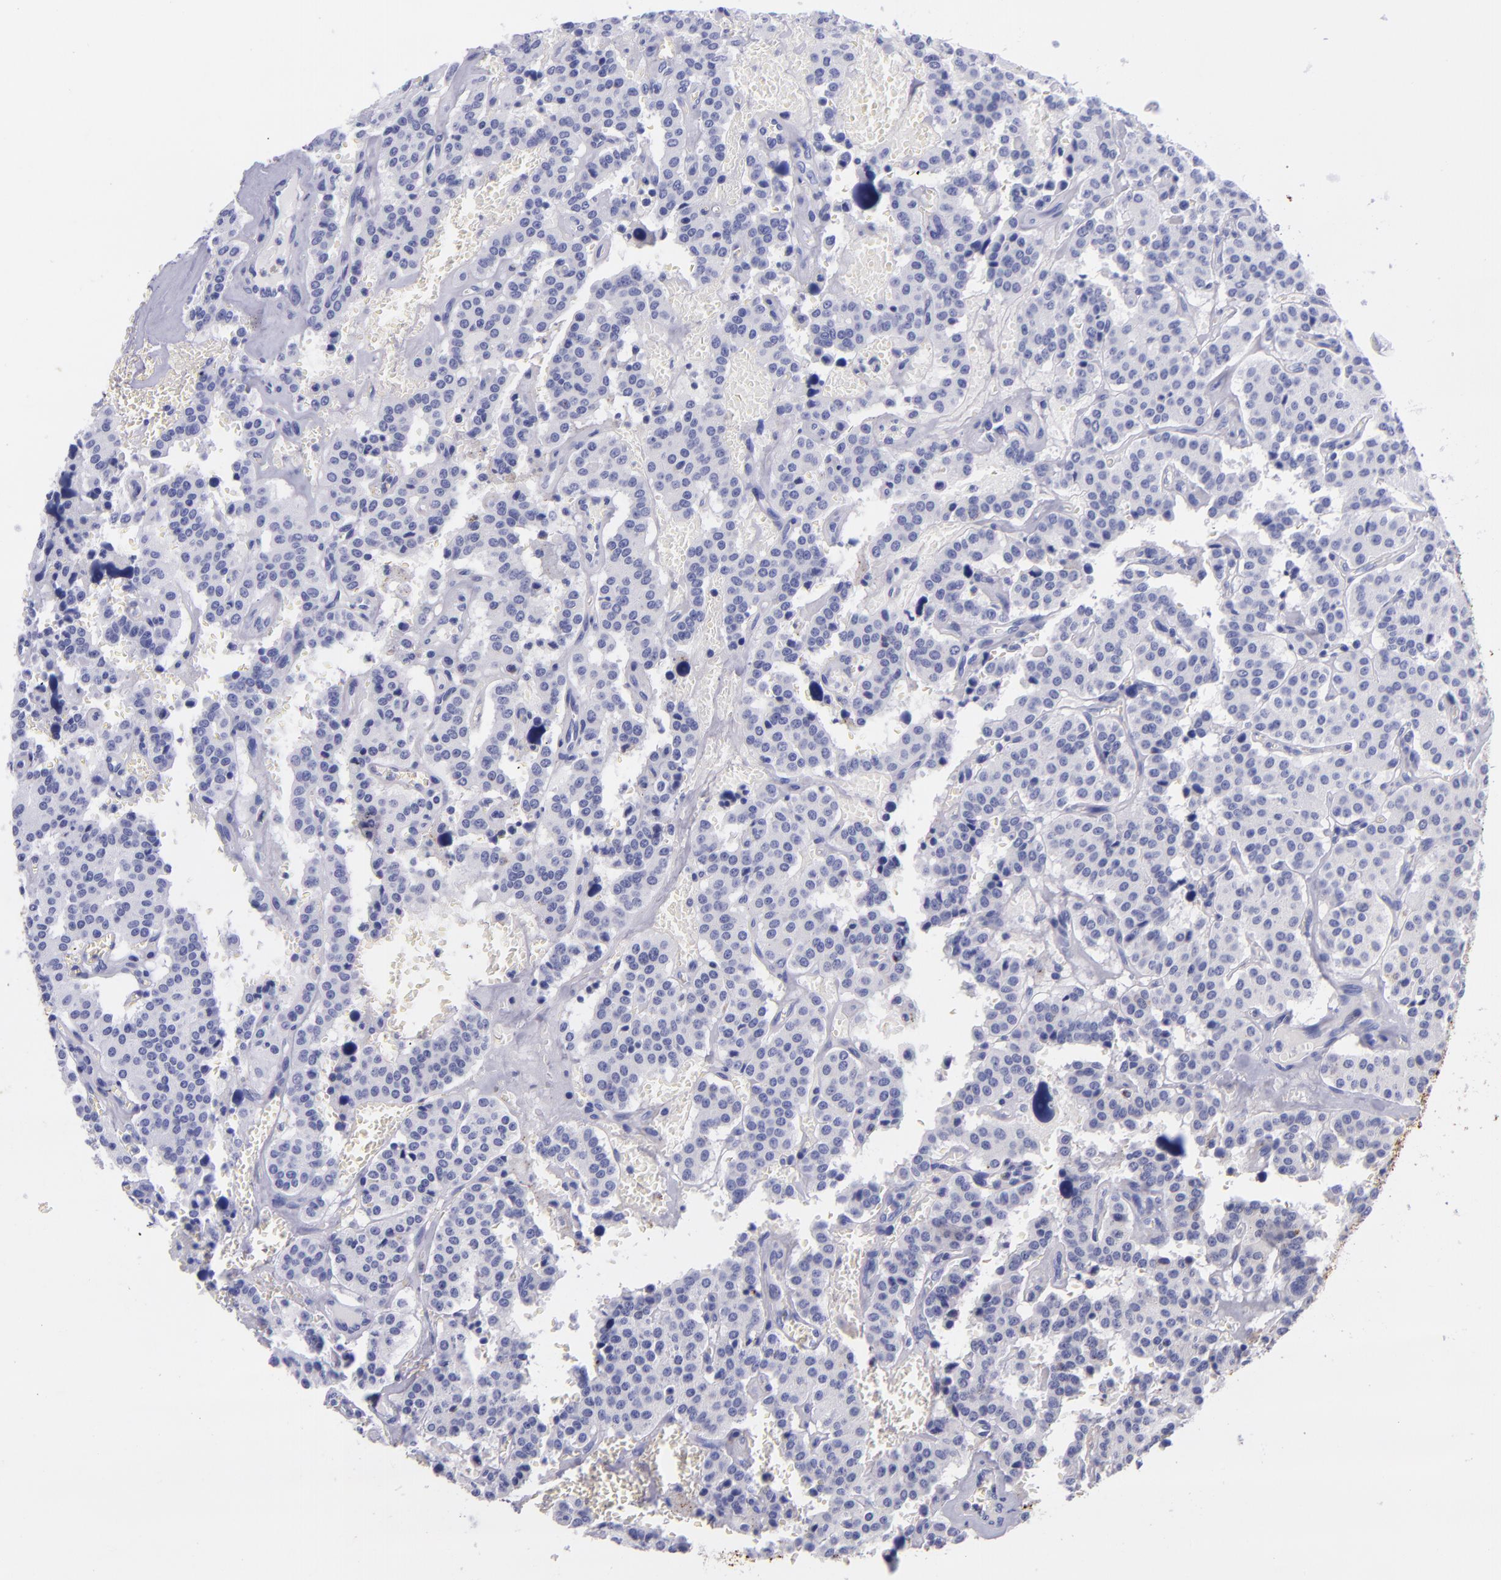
{"staining": {"intensity": "negative", "quantity": "none", "location": "none"}, "tissue": "carcinoid", "cell_type": "Tumor cells", "image_type": "cancer", "snomed": [{"axis": "morphology", "description": "Carcinoid, malignant, NOS"}, {"axis": "topography", "description": "Bronchus"}], "caption": "High magnification brightfield microscopy of carcinoid stained with DAB (3,3'-diaminobenzidine) (brown) and counterstained with hematoxylin (blue): tumor cells show no significant expression.", "gene": "IVL", "patient": {"sex": "male", "age": 55}}